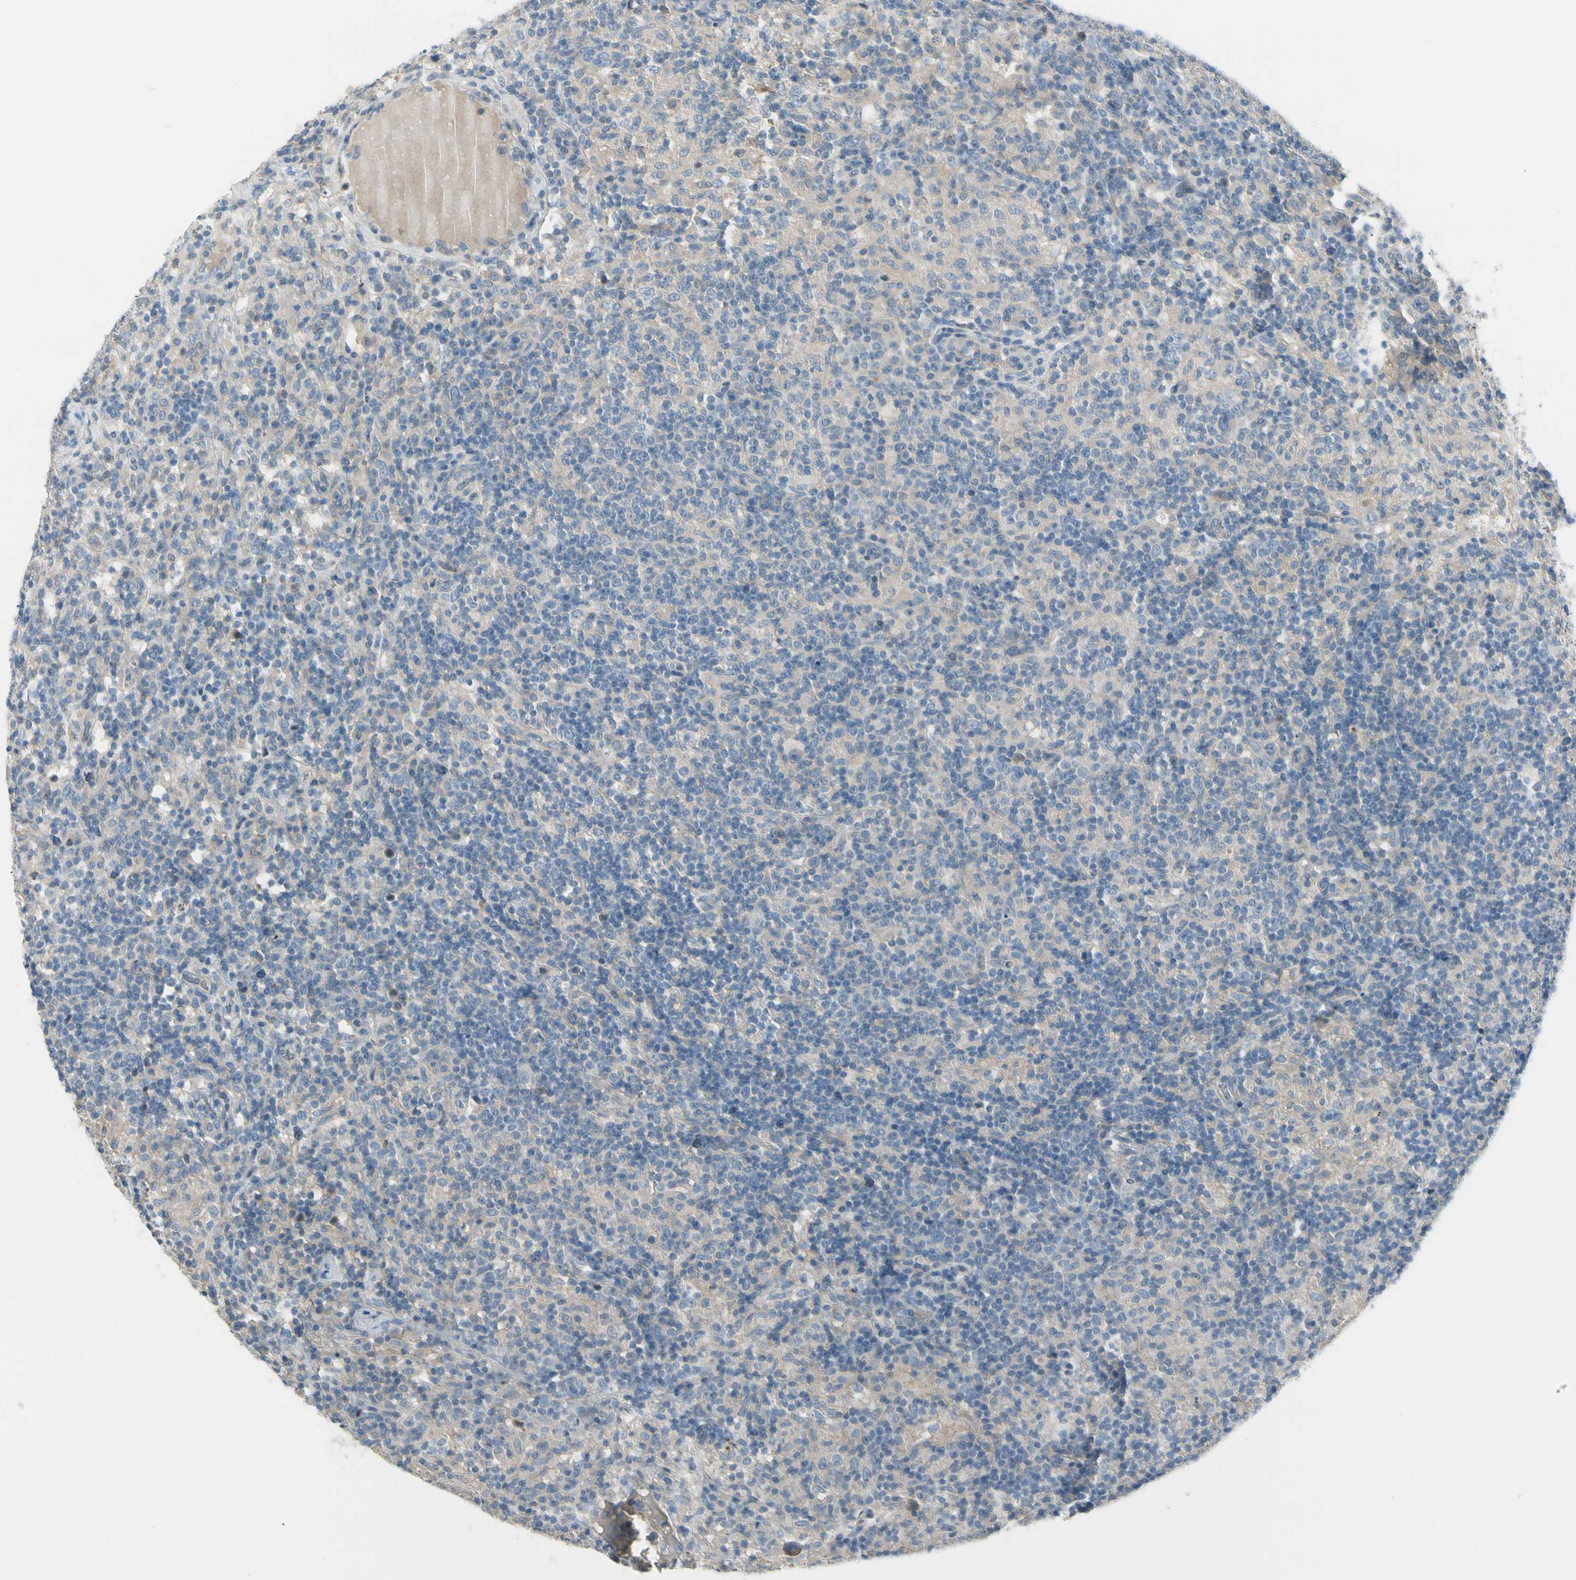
{"staining": {"intensity": "negative", "quantity": "none", "location": "none"}, "tissue": "lymphoma", "cell_type": "Tumor cells", "image_type": "cancer", "snomed": [{"axis": "morphology", "description": "Hodgkin's disease, NOS"}, {"axis": "topography", "description": "Lymph node"}], "caption": "This histopathology image is of lymphoma stained with immunohistochemistry to label a protein in brown with the nuclei are counter-stained blue. There is no expression in tumor cells.", "gene": "CYP2E1", "patient": {"sex": "male", "age": 70}}